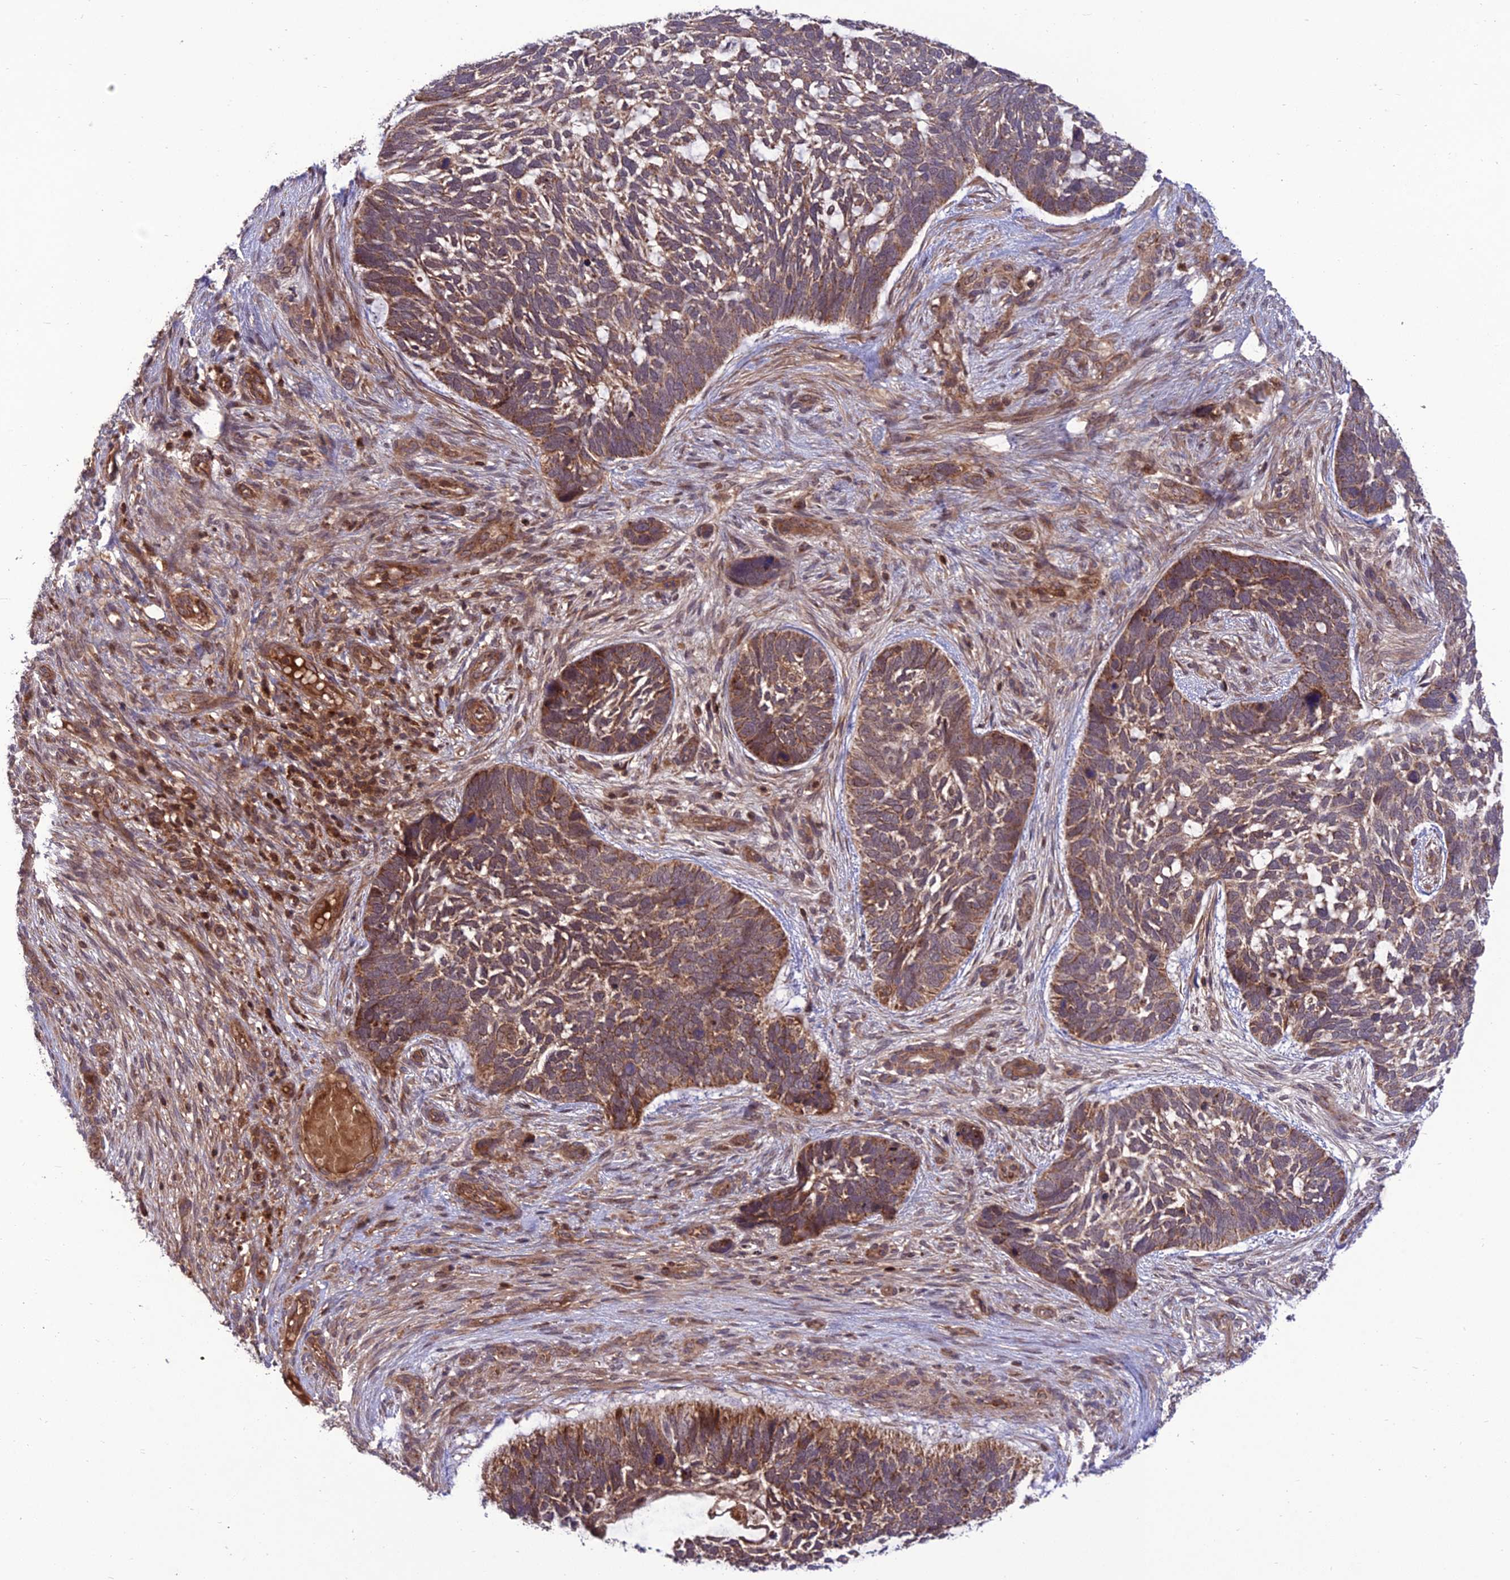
{"staining": {"intensity": "moderate", "quantity": ">75%", "location": "cytoplasmic/membranous"}, "tissue": "skin cancer", "cell_type": "Tumor cells", "image_type": "cancer", "snomed": [{"axis": "morphology", "description": "Basal cell carcinoma"}, {"axis": "topography", "description": "Skin"}], "caption": "Human skin basal cell carcinoma stained with a protein marker exhibits moderate staining in tumor cells.", "gene": "NDUFC1", "patient": {"sex": "male", "age": 88}}